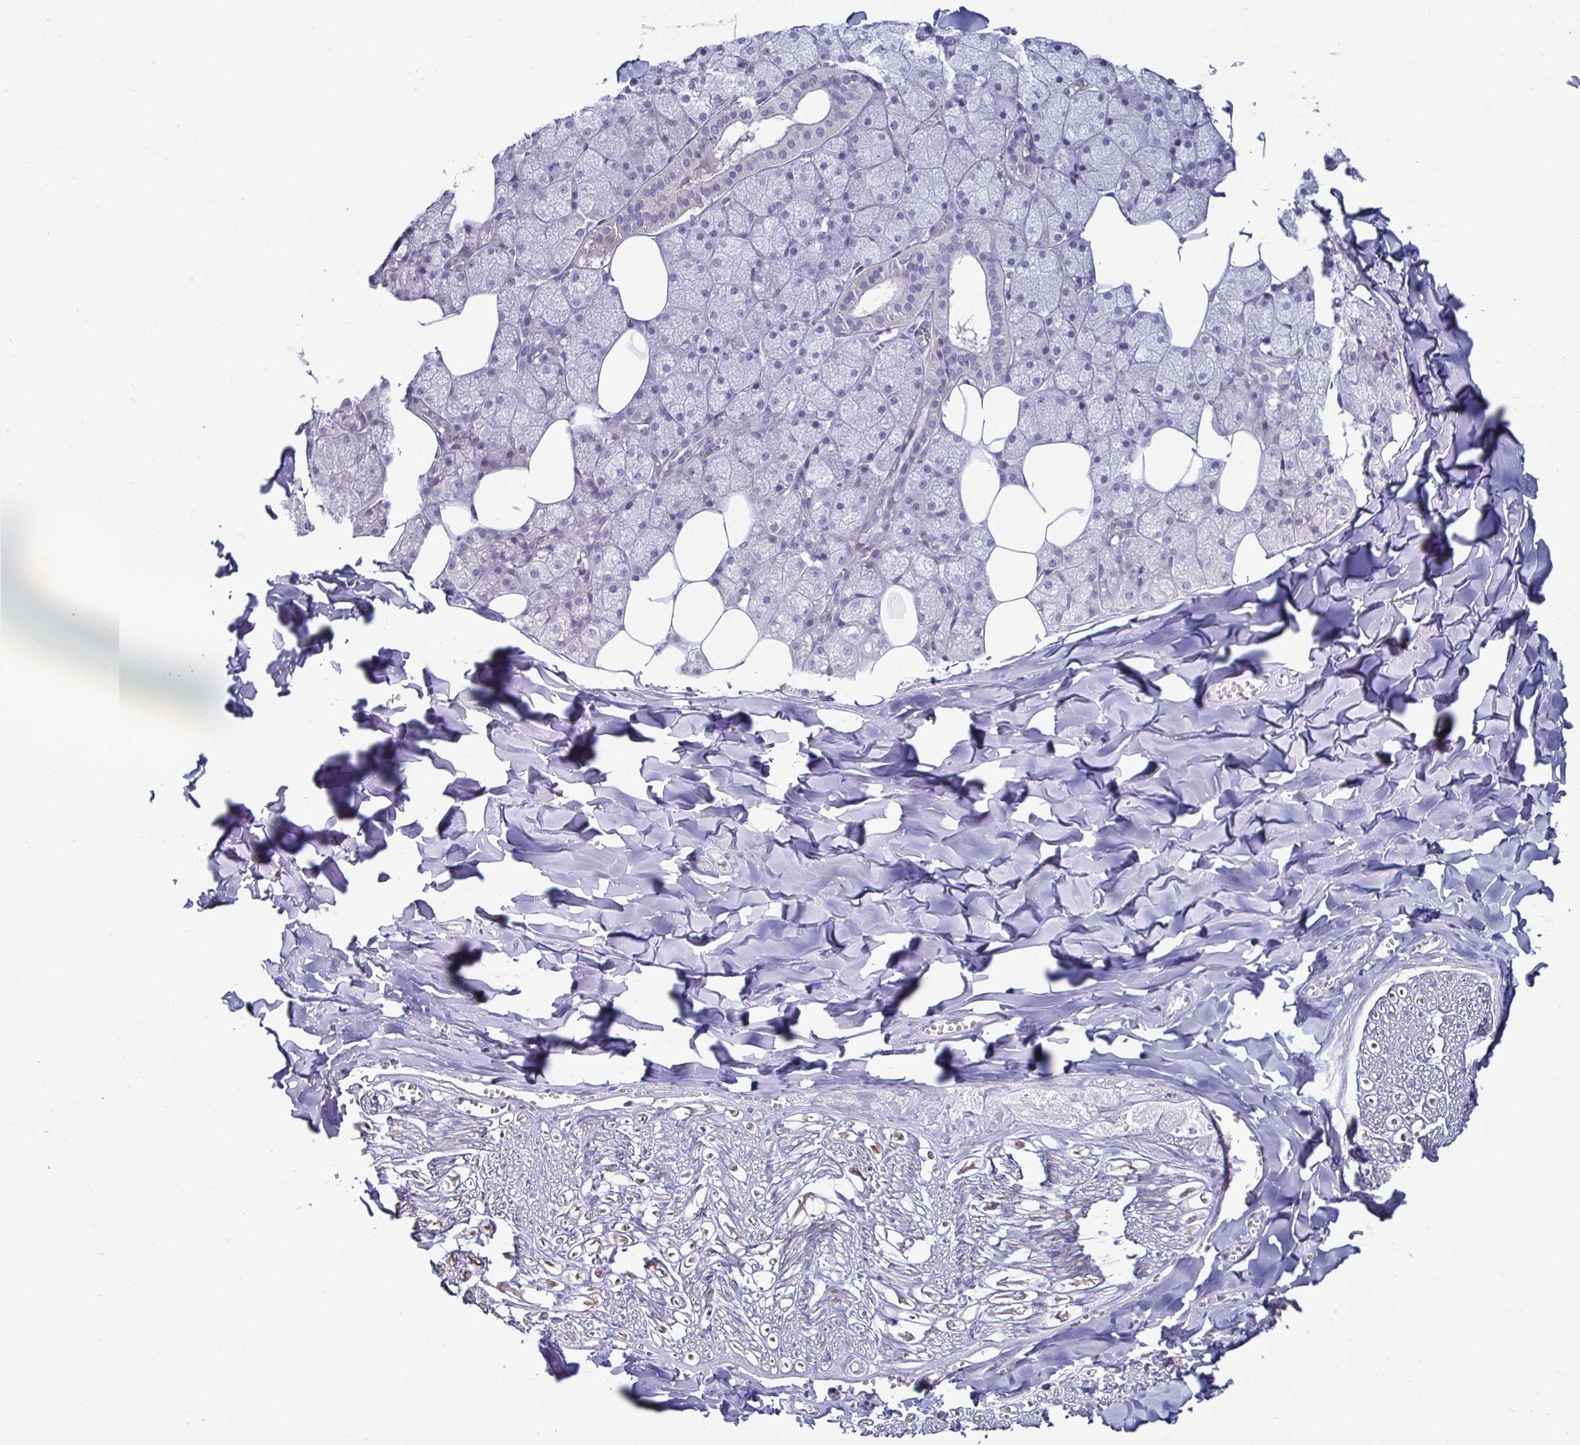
{"staining": {"intensity": "negative", "quantity": "none", "location": "none"}, "tissue": "salivary gland", "cell_type": "Glandular cells", "image_type": "normal", "snomed": [{"axis": "morphology", "description": "Normal tissue, NOS"}, {"axis": "topography", "description": "Salivary gland"}, {"axis": "topography", "description": "Peripheral nerve tissue"}], "caption": "This is an immunohistochemistry (IHC) histopathology image of unremarkable human salivary gland. There is no staining in glandular cells.", "gene": "GSTM1", "patient": {"sex": "male", "age": 38}}